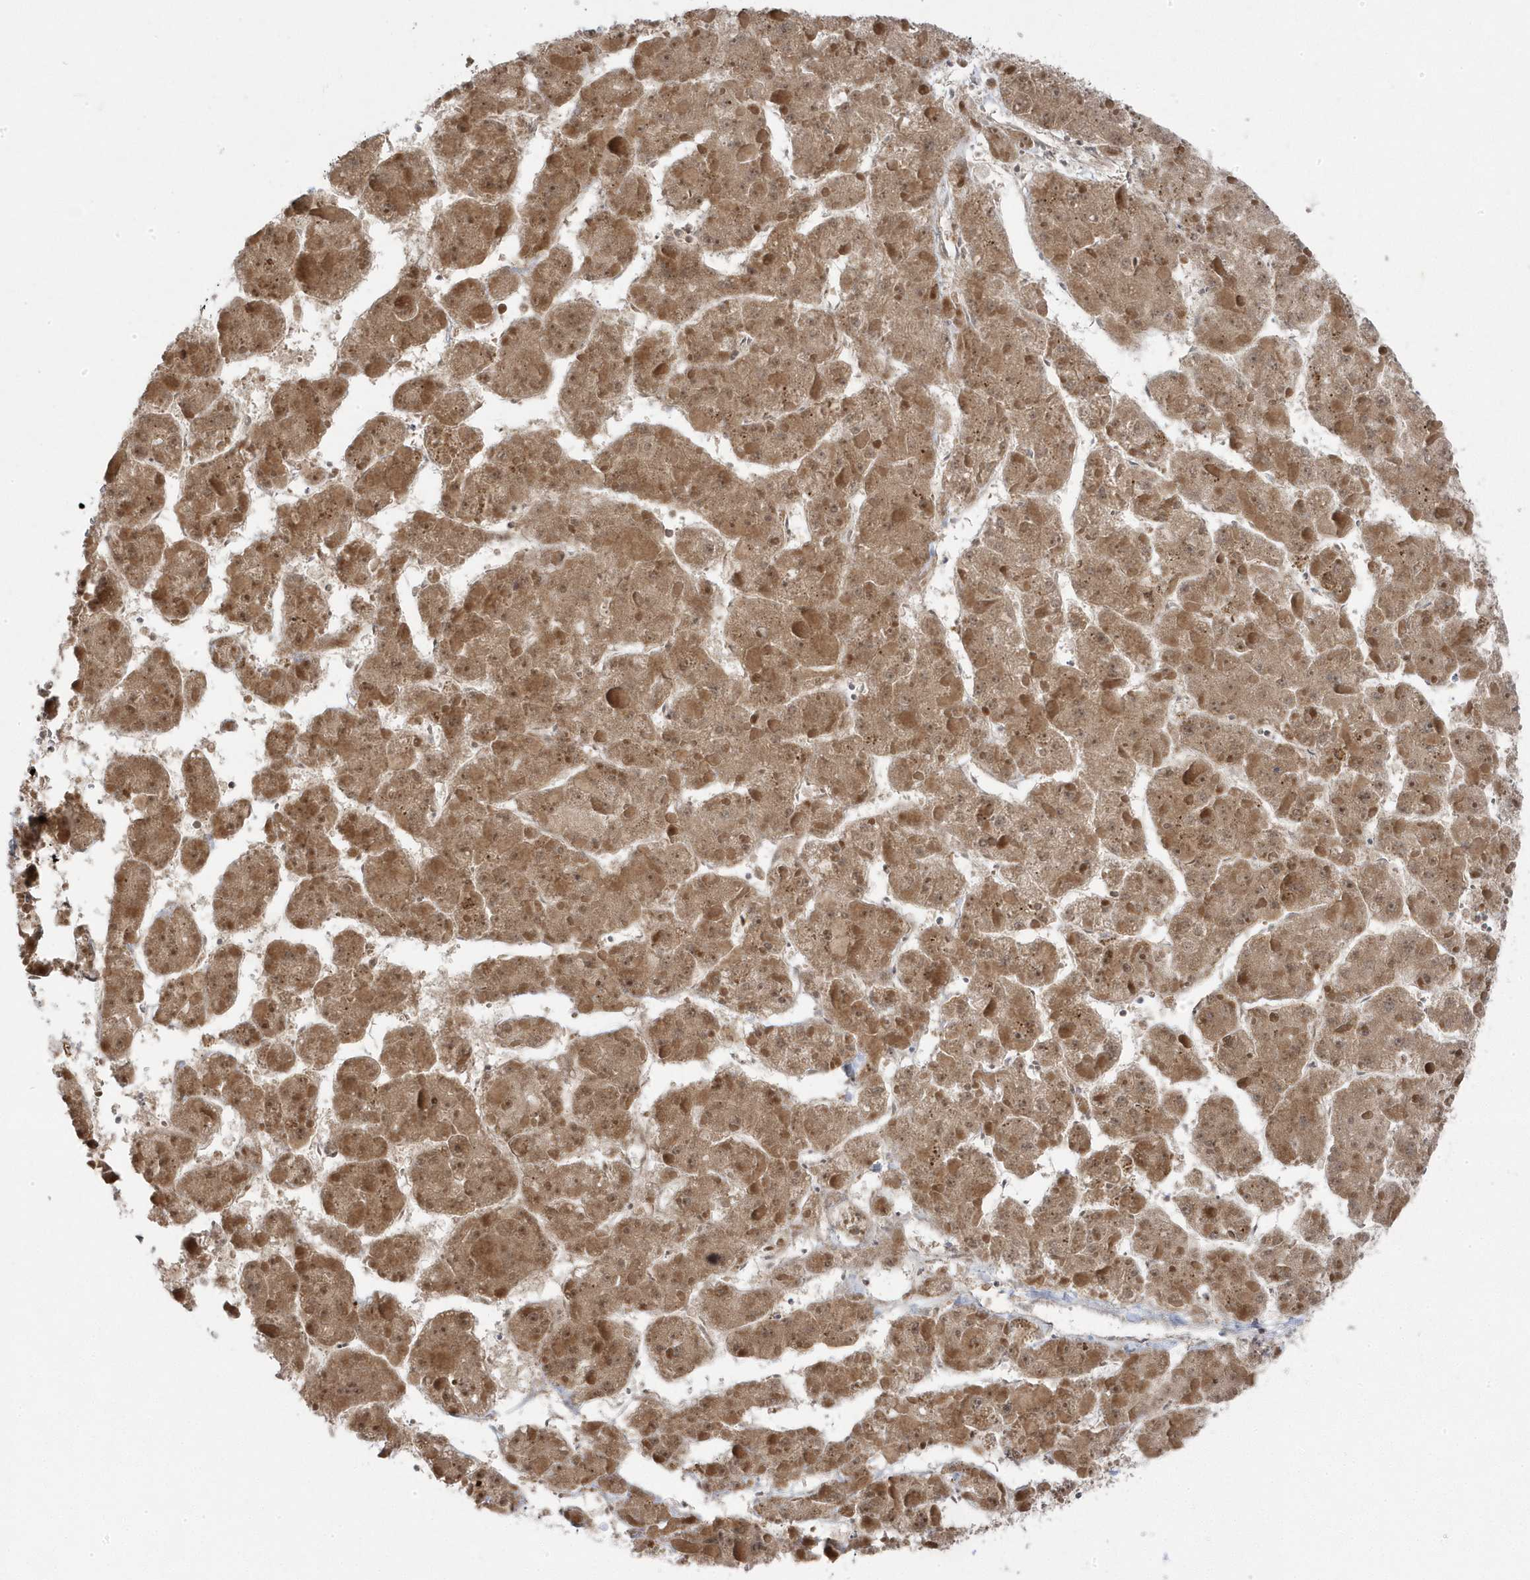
{"staining": {"intensity": "moderate", "quantity": ">75%", "location": "cytoplasmic/membranous"}, "tissue": "liver cancer", "cell_type": "Tumor cells", "image_type": "cancer", "snomed": [{"axis": "morphology", "description": "Carcinoma, Hepatocellular, NOS"}, {"axis": "topography", "description": "Liver"}], "caption": "Liver hepatocellular carcinoma stained with immunohistochemistry reveals moderate cytoplasmic/membranous positivity in about >75% of tumor cells.", "gene": "ZNF654", "patient": {"sex": "female", "age": 73}}